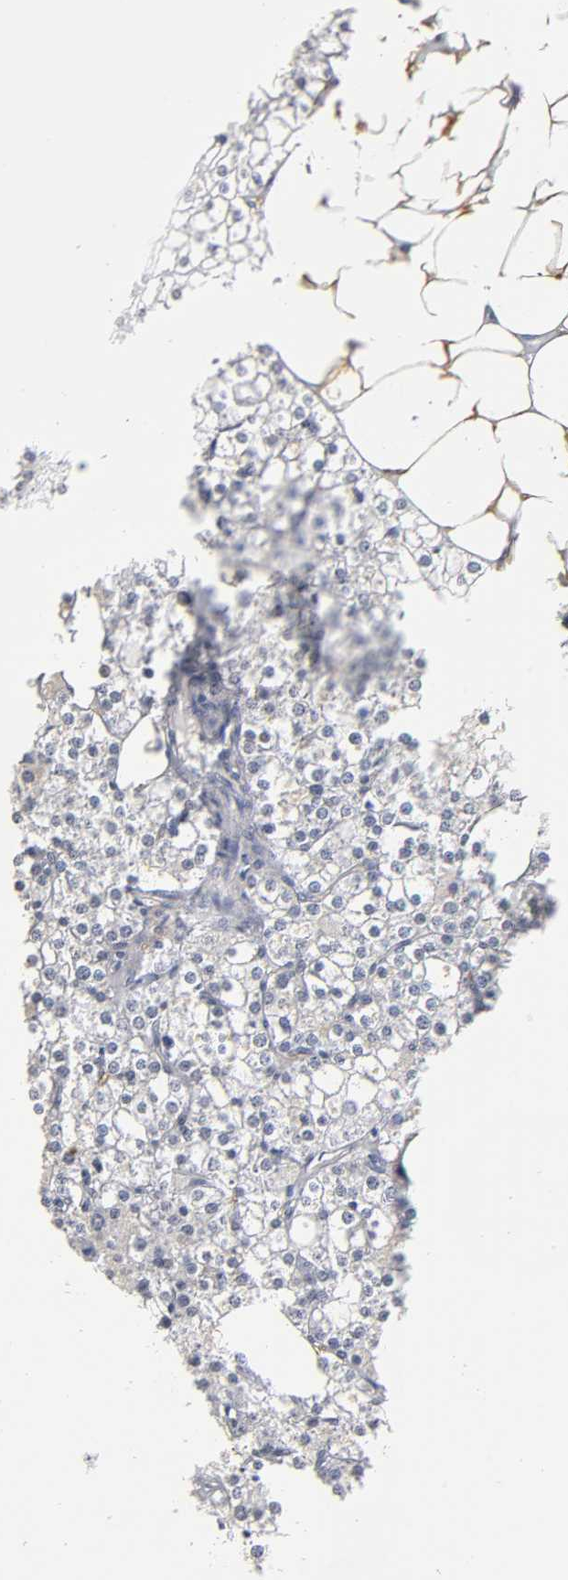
{"staining": {"intensity": "weak", "quantity": "<25%", "location": "nuclear"}, "tissue": "parathyroid gland", "cell_type": "Glandular cells", "image_type": "normal", "snomed": [{"axis": "morphology", "description": "Normal tissue, NOS"}, {"axis": "topography", "description": "Parathyroid gland"}], "caption": "Parathyroid gland was stained to show a protein in brown. There is no significant staining in glandular cells. (Brightfield microscopy of DAB (3,3'-diaminobenzidine) IHC at high magnification).", "gene": "CRABP2", "patient": {"sex": "female", "age": 63}}